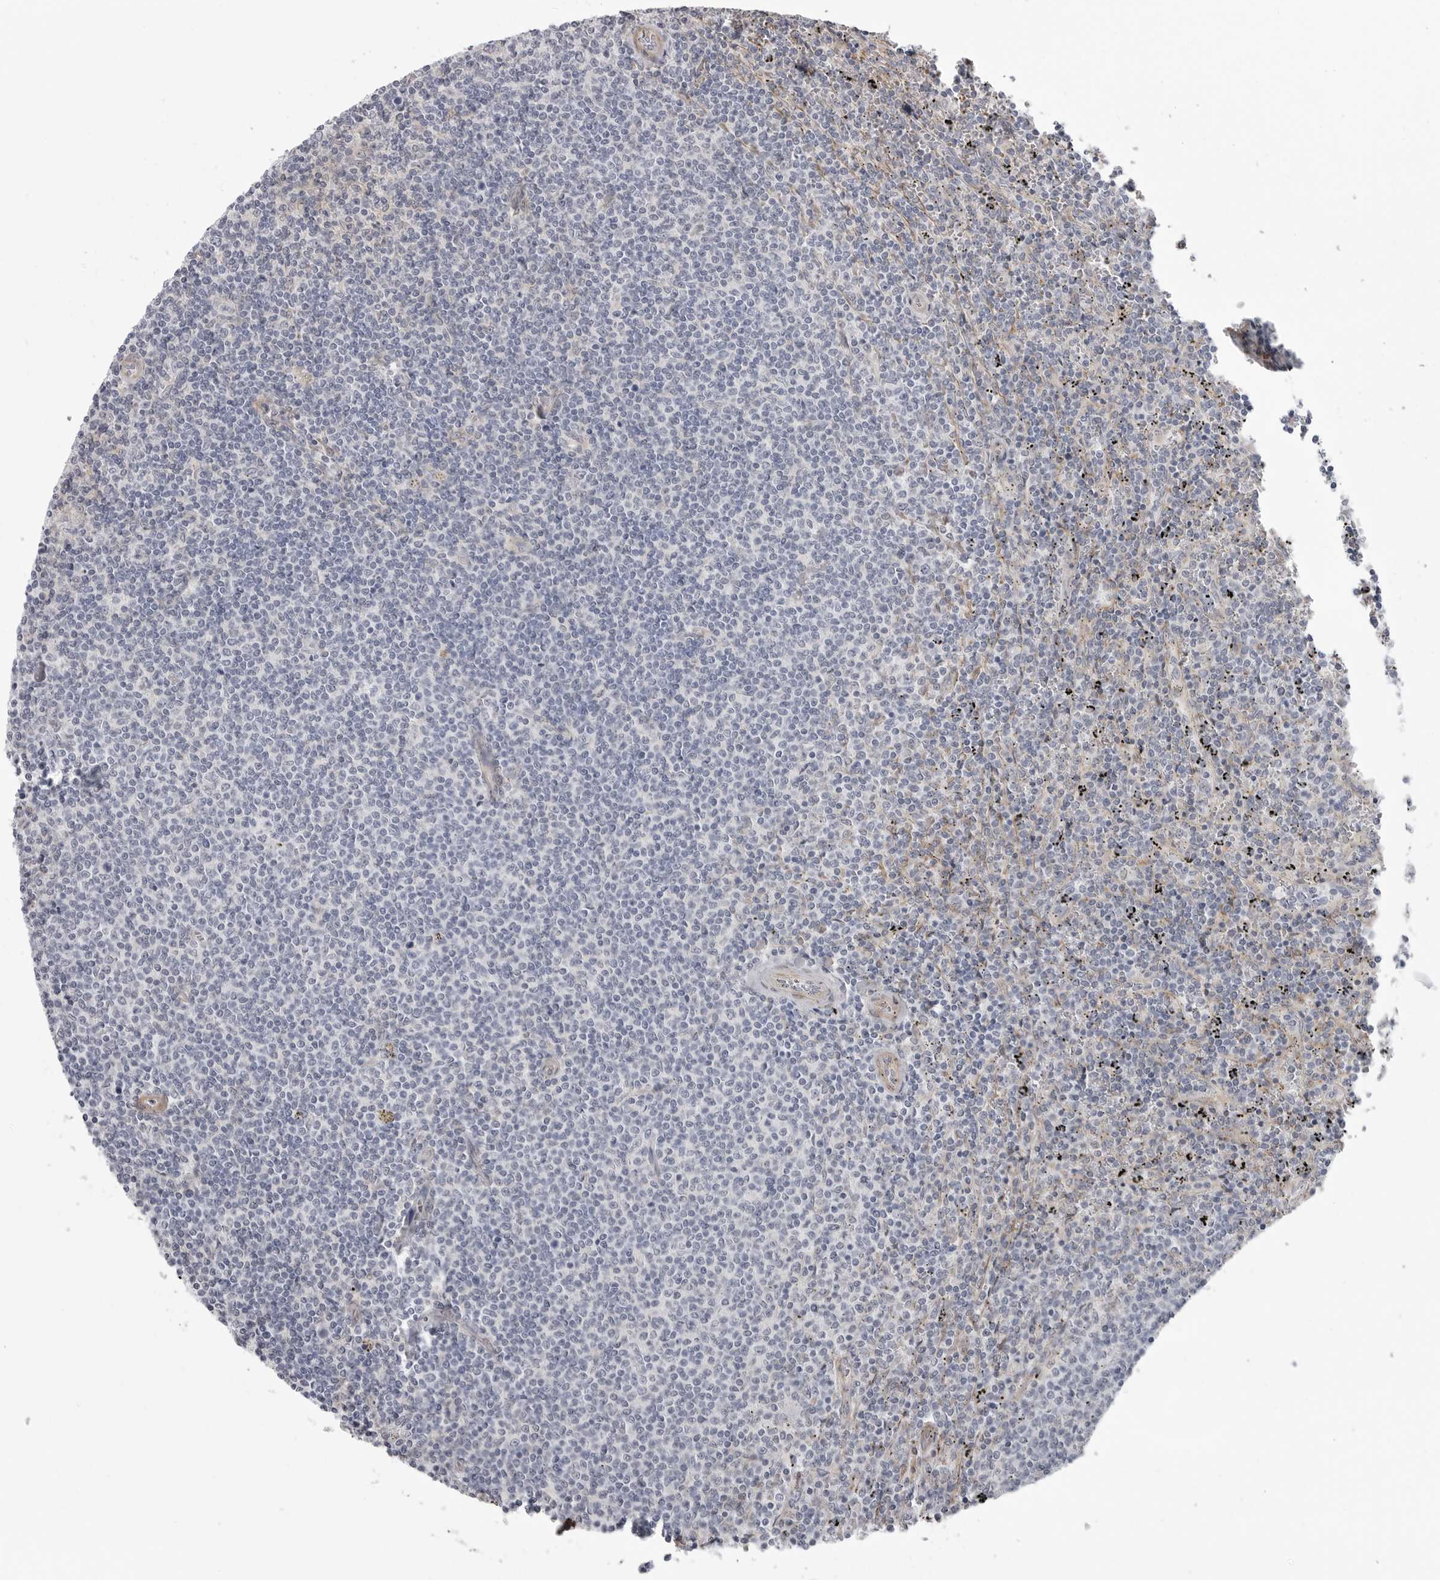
{"staining": {"intensity": "negative", "quantity": "none", "location": "none"}, "tissue": "lymphoma", "cell_type": "Tumor cells", "image_type": "cancer", "snomed": [{"axis": "morphology", "description": "Malignant lymphoma, non-Hodgkin's type, Low grade"}, {"axis": "topography", "description": "Spleen"}], "caption": "An immunohistochemistry photomicrograph of malignant lymphoma, non-Hodgkin's type (low-grade) is shown. There is no staining in tumor cells of malignant lymphoma, non-Hodgkin's type (low-grade).", "gene": "SCP2", "patient": {"sex": "female", "age": 50}}